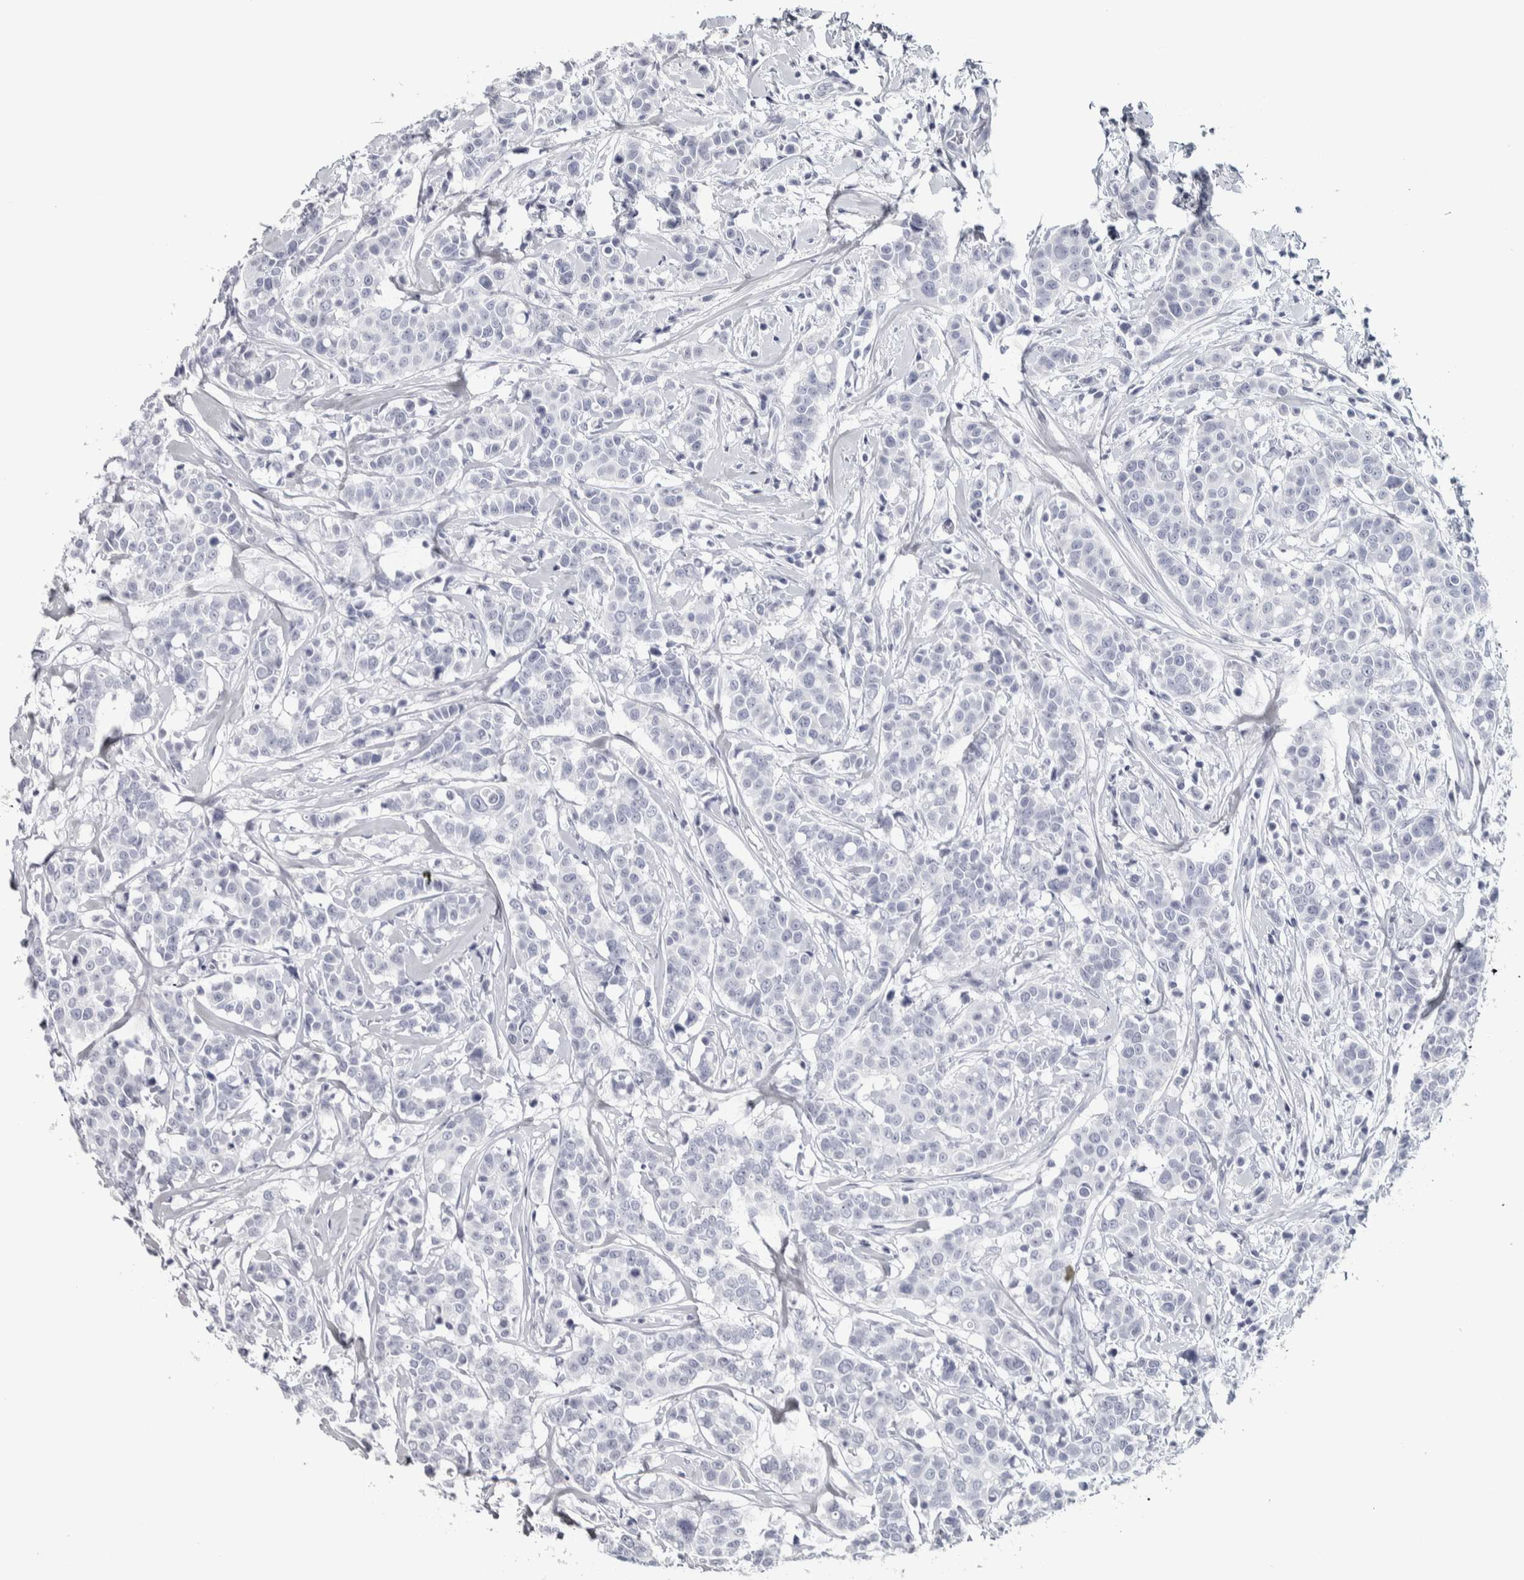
{"staining": {"intensity": "negative", "quantity": "none", "location": "none"}, "tissue": "breast cancer", "cell_type": "Tumor cells", "image_type": "cancer", "snomed": [{"axis": "morphology", "description": "Duct carcinoma"}, {"axis": "topography", "description": "Breast"}], "caption": "Breast invasive ductal carcinoma stained for a protein using IHC reveals no expression tumor cells.", "gene": "NECAB1", "patient": {"sex": "female", "age": 27}}